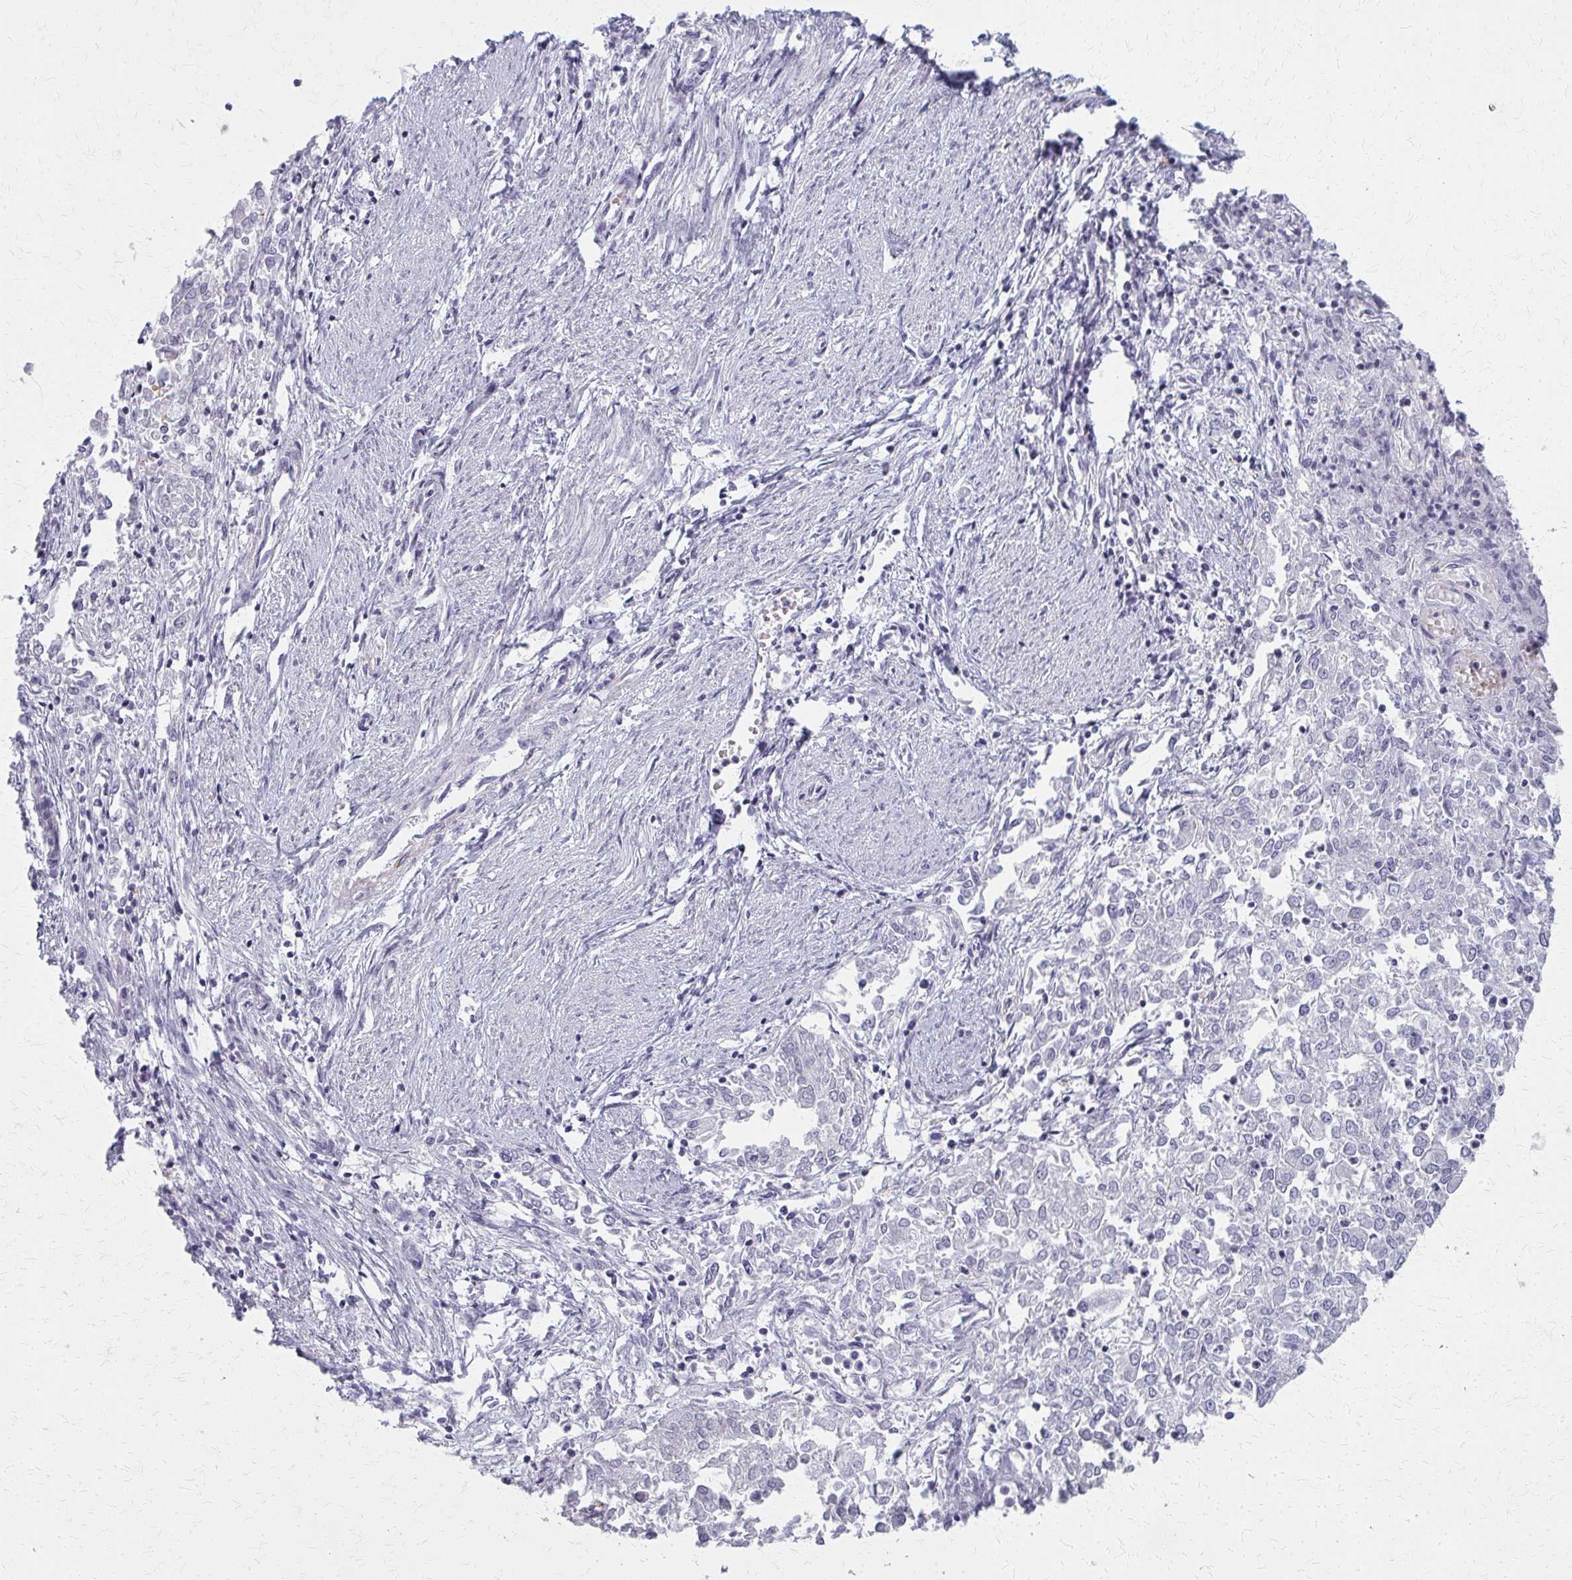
{"staining": {"intensity": "negative", "quantity": "none", "location": "none"}, "tissue": "endometrial cancer", "cell_type": "Tumor cells", "image_type": "cancer", "snomed": [{"axis": "morphology", "description": "Adenocarcinoma, NOS"}, {"axis": "topography", "description": "Endometrium"}], "caption": "The immunohistochemistry (IHC) micrograph has no significant expression in tumor cells of adenocarcinoma (endometrial) tissue.", "gene": "CASQ2", "patient": {"sex": "female", "age": 57}}